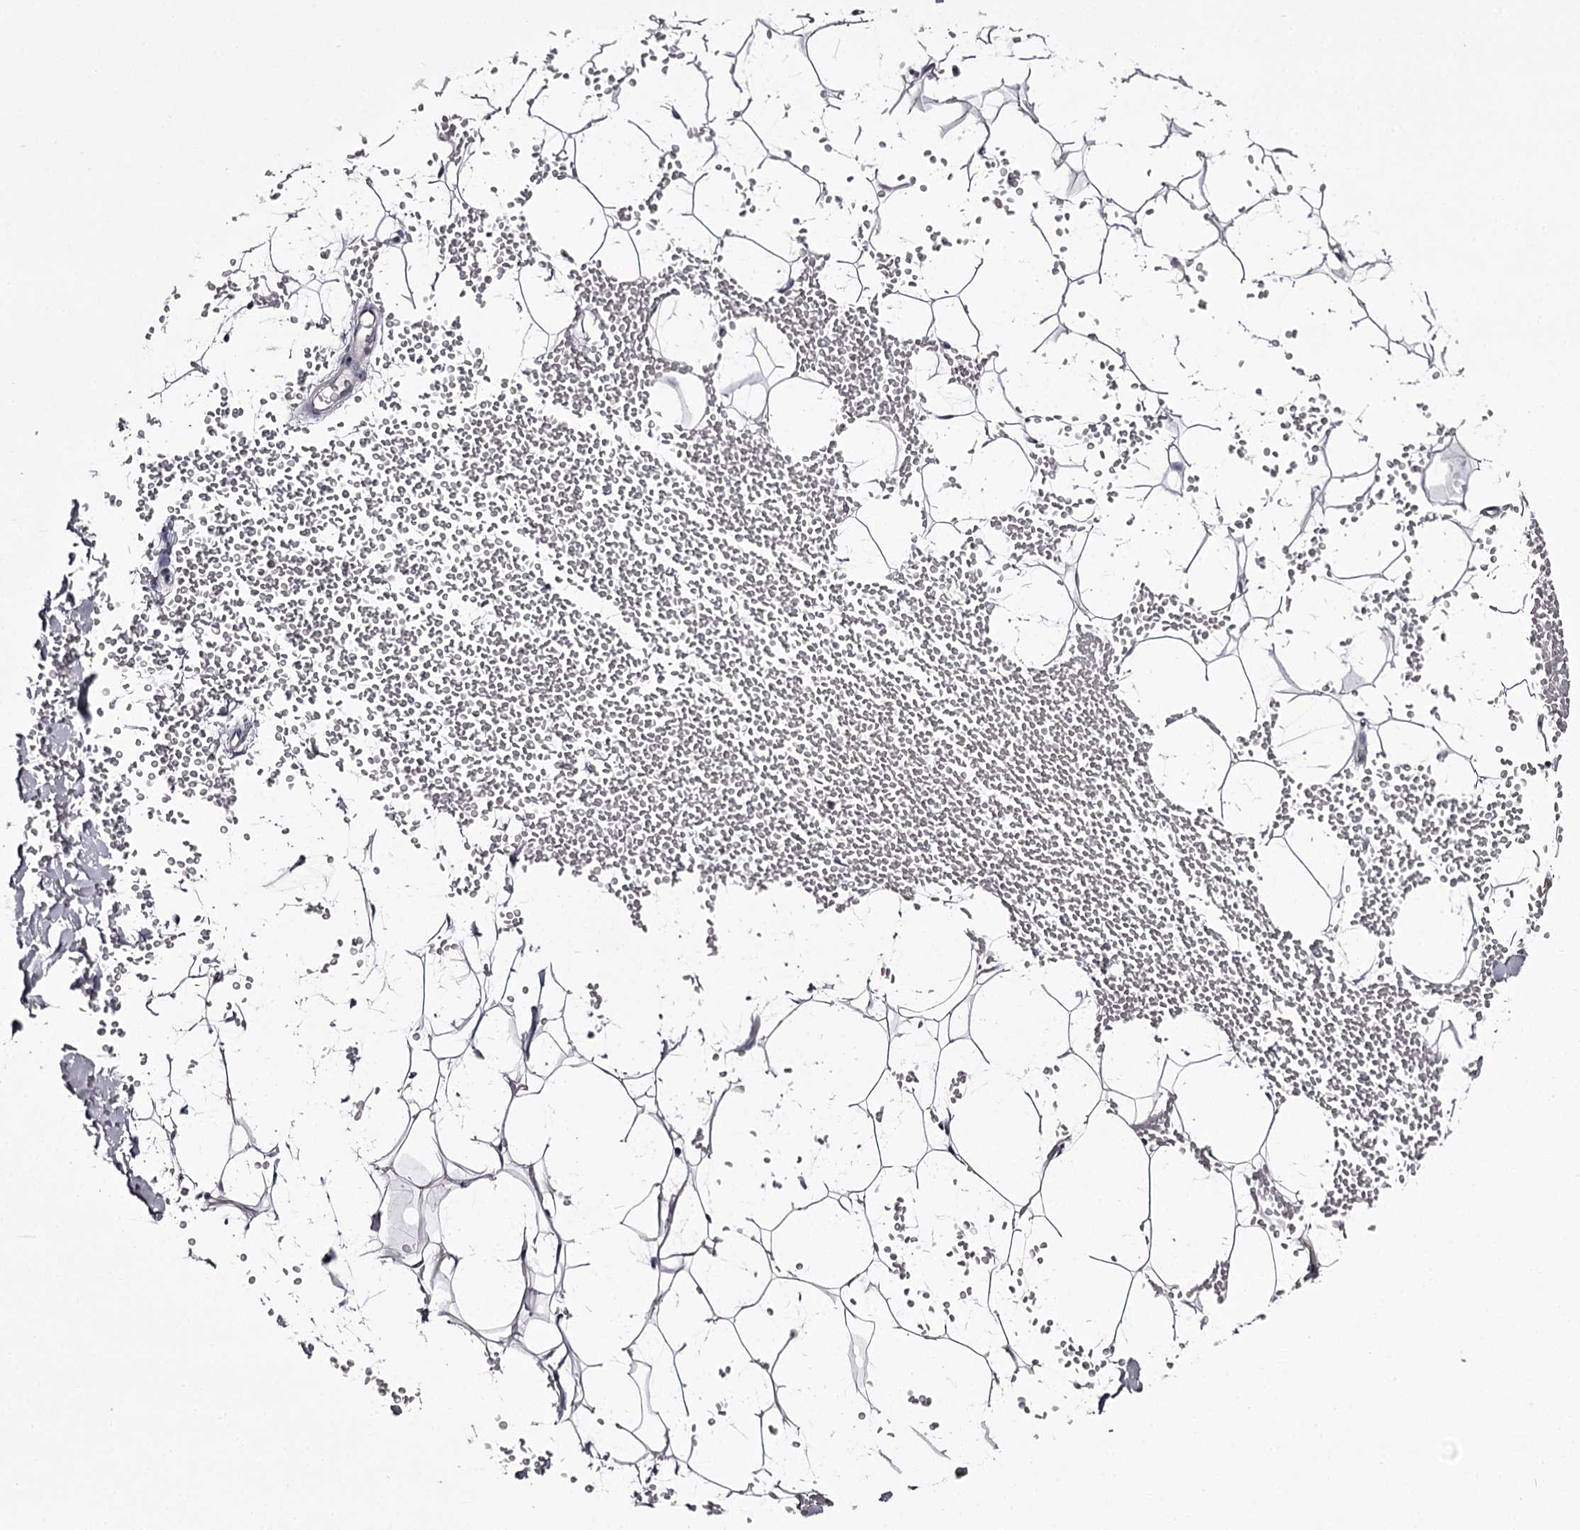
{"staining": {"intensity": "negative", "quantity": "none", "location": "none"}, "tissue": "adipose tissue", "cell_type": "Adipocytes", "image_type": "normal", "snomed": [{"axis": "morphology", "description": "Normal tissue, NOS"}, {"axis": "topography", "description": "Breast"}], "caption": "The image displays no significant expression in adipocytes of adipose tissue.", "gene": "PRM2", "patient": {"sex": "female", "age": 23}}